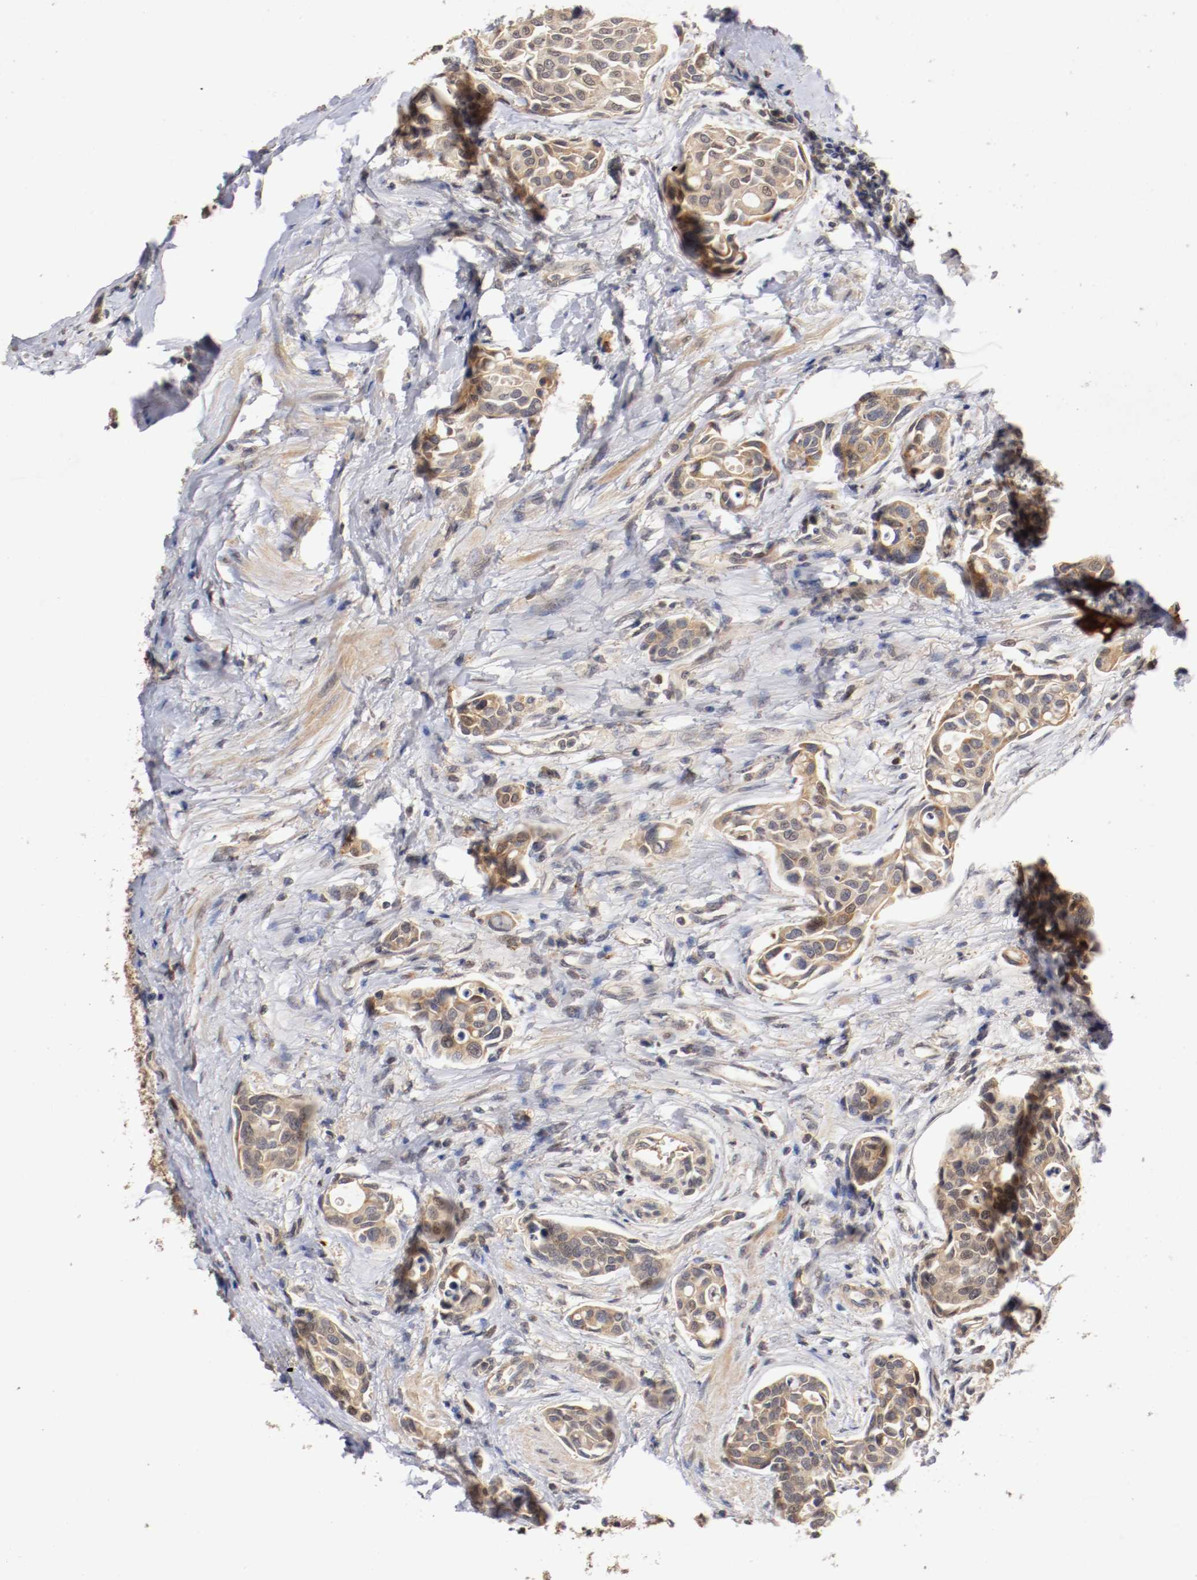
{"staining": {"intensity": "moderate", "quantity": ">75%", "location": "cytoplasmic/membranous,nuclear"}, "tissue": "urothelial cancer", "cell_type": "Tumor cells", "image_type": "cancer", "snomed": [{"axis": "morphology", "description": "Urothelial carcinoma, High grade"}, {"axis": "topography", "description": "Urinary bladder"}], "caption": "A high-resolution image shows immunohistochemistry staining of high-grade urothelial carcinoma, which exhibits moderate cytoplasmic/membranous and nuclear expression in approximately >75% of tumor cells.", "gene": "TNFRSF1B", "patient": {"sex": "male", "age": 78}}